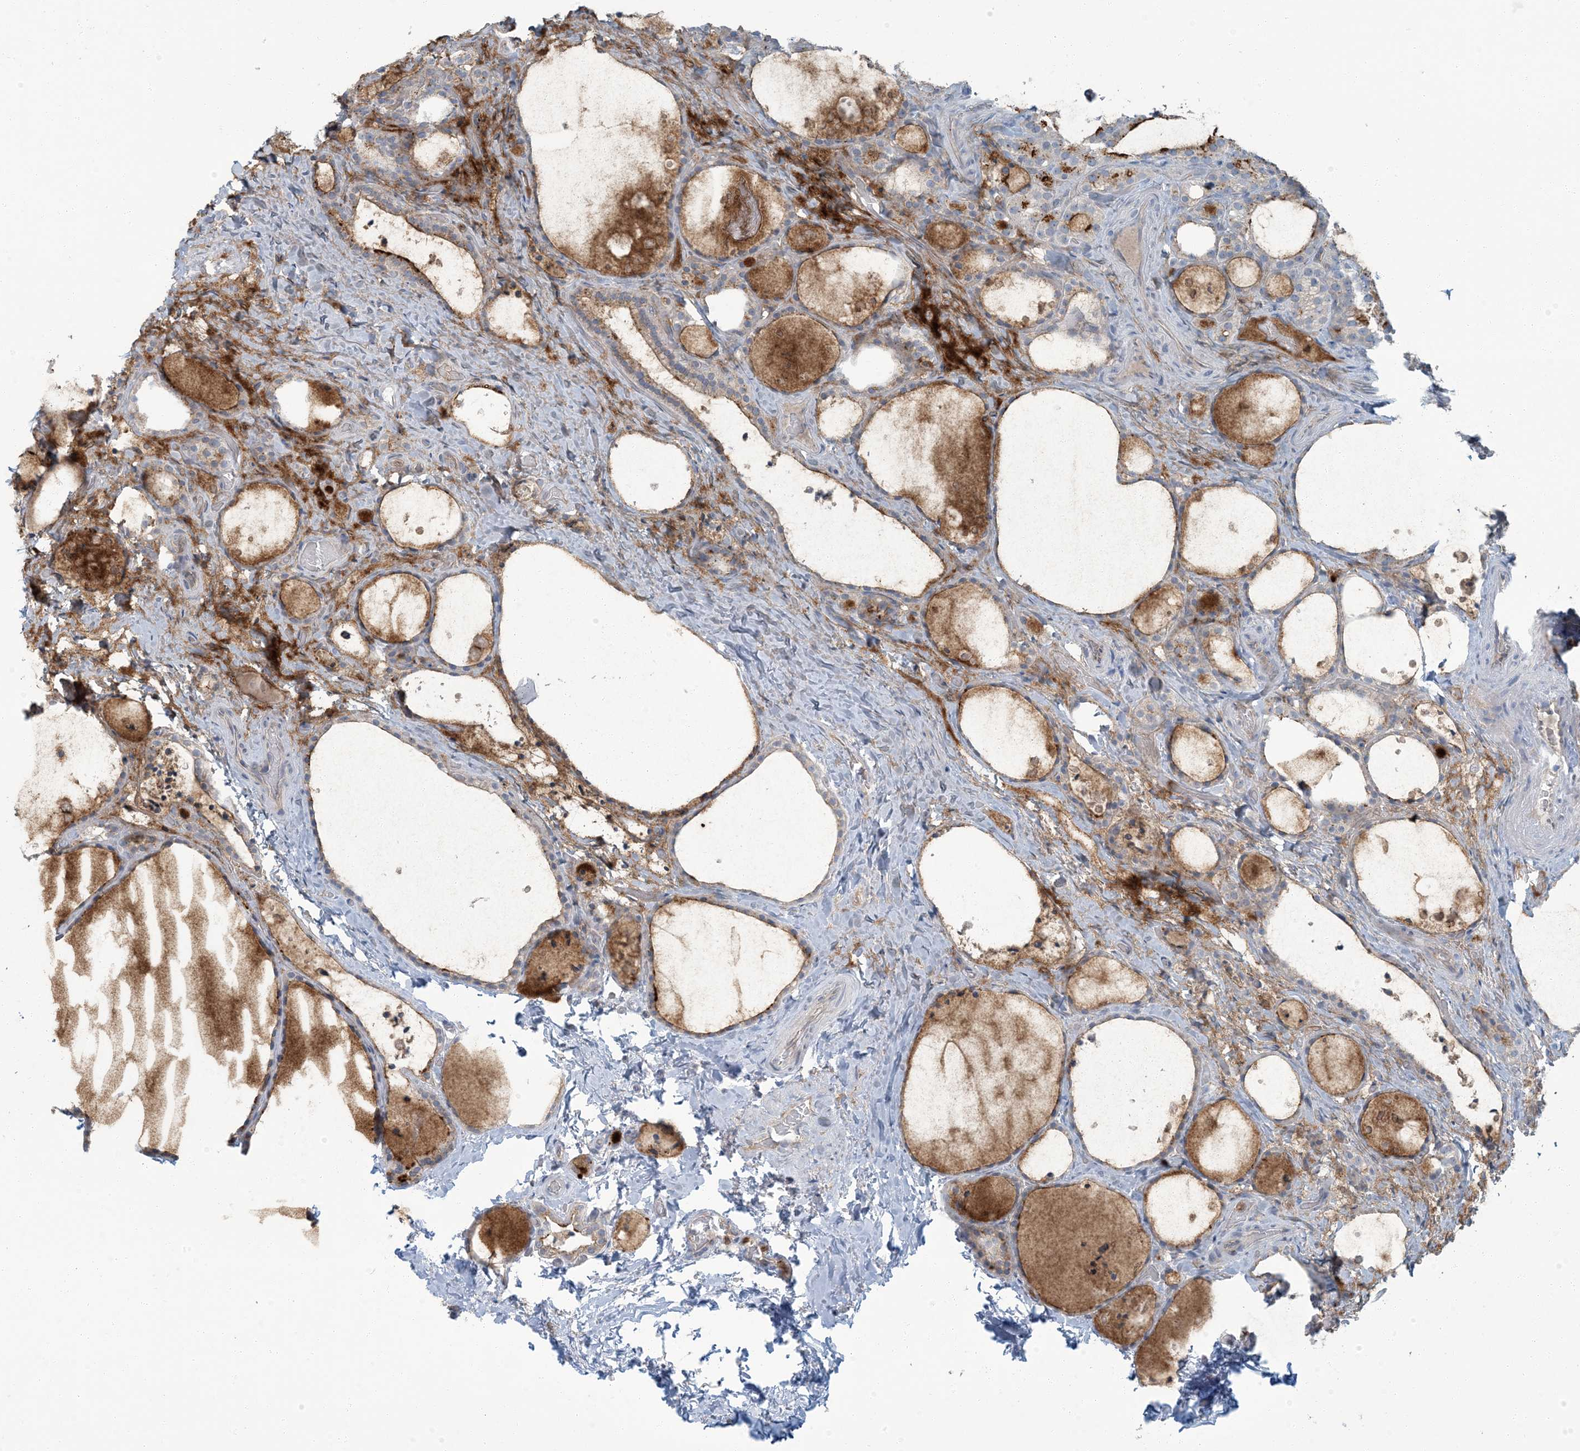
{"staining": {"intensity": "strong", "quantity": "25%-75%", "location": "cytoplasmic/membranous"}, "tissue": "thyroid cancer", "cell_type": "Tumor cells", "image_type": "cancer", "snomed": [{"axis": "morphology", "description": "Papillary adenocarcinoma, NOS"}, {"axis": "topography", "description": "Thyroid gland"}], "caption": "Immunohistochemistry of human papillary adenocarcinoma (thyroid) exhibits high levels of strong cytoplasmic/membranous expression in about 25%-75% of tumor cells.", "gene": "EPHA4", "patient": {"sex": "male", "age": 77}}